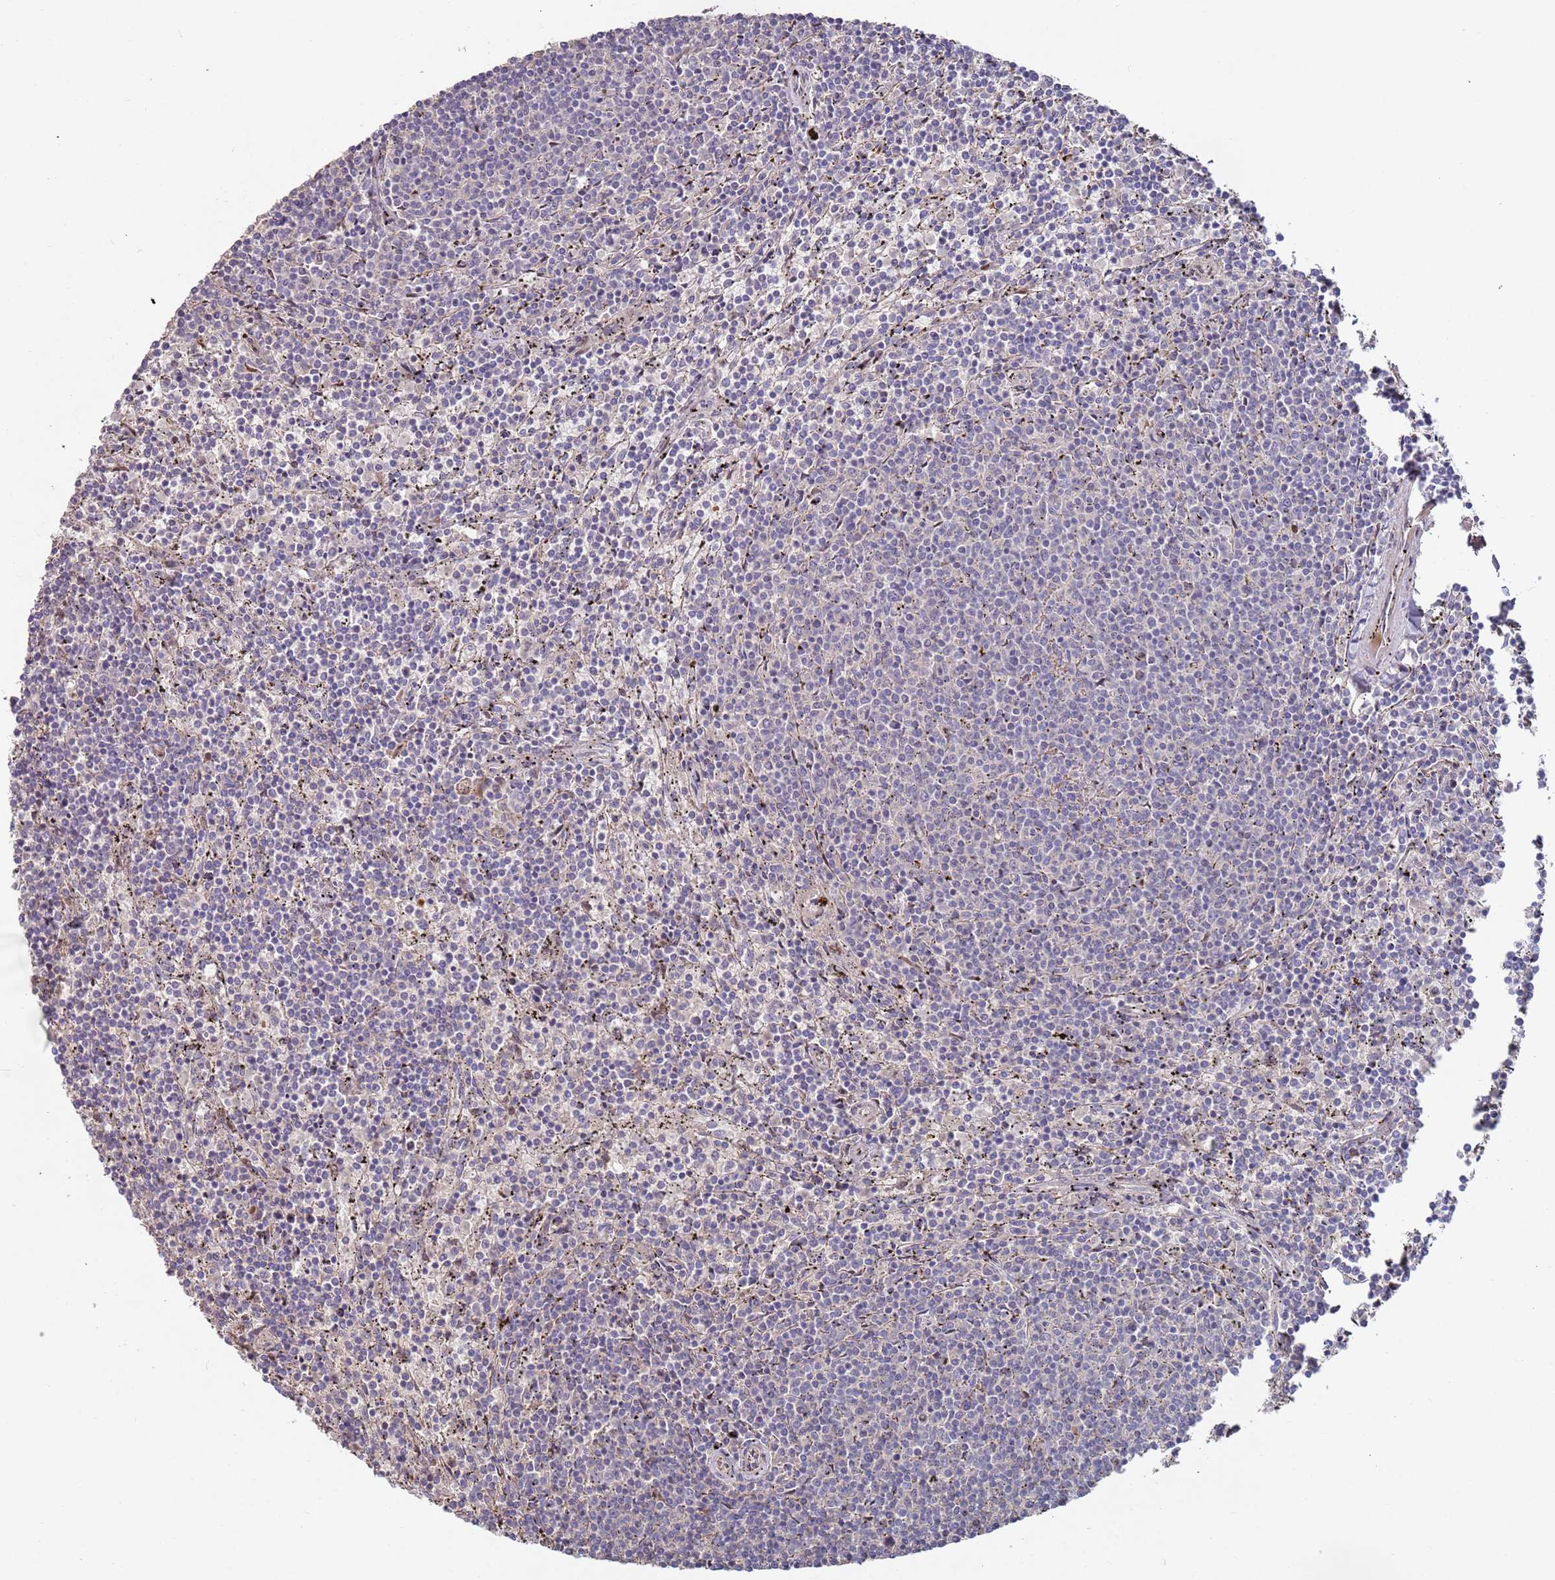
{"staining": {"intensity": "negative", "quantity": "none", "location": "none"}, "tissue": "lymphoma", "cell_type": "Tumor cells", "image_type": "cancer", "snomed": [{"axis": "morphology", "description": "Malignant lymphoma, non-Hodgkin's type, Low grade"}, {"axis": "topography", "description": "Spleen"}], "caption": "Tumor cells are negative for protein expression in human lymphoma. (Immunohistochemistry (ihc), brightfield microscopy, high magnification).", "gene": "LACC1", "patient": {"sex": "female", "age": 50}}